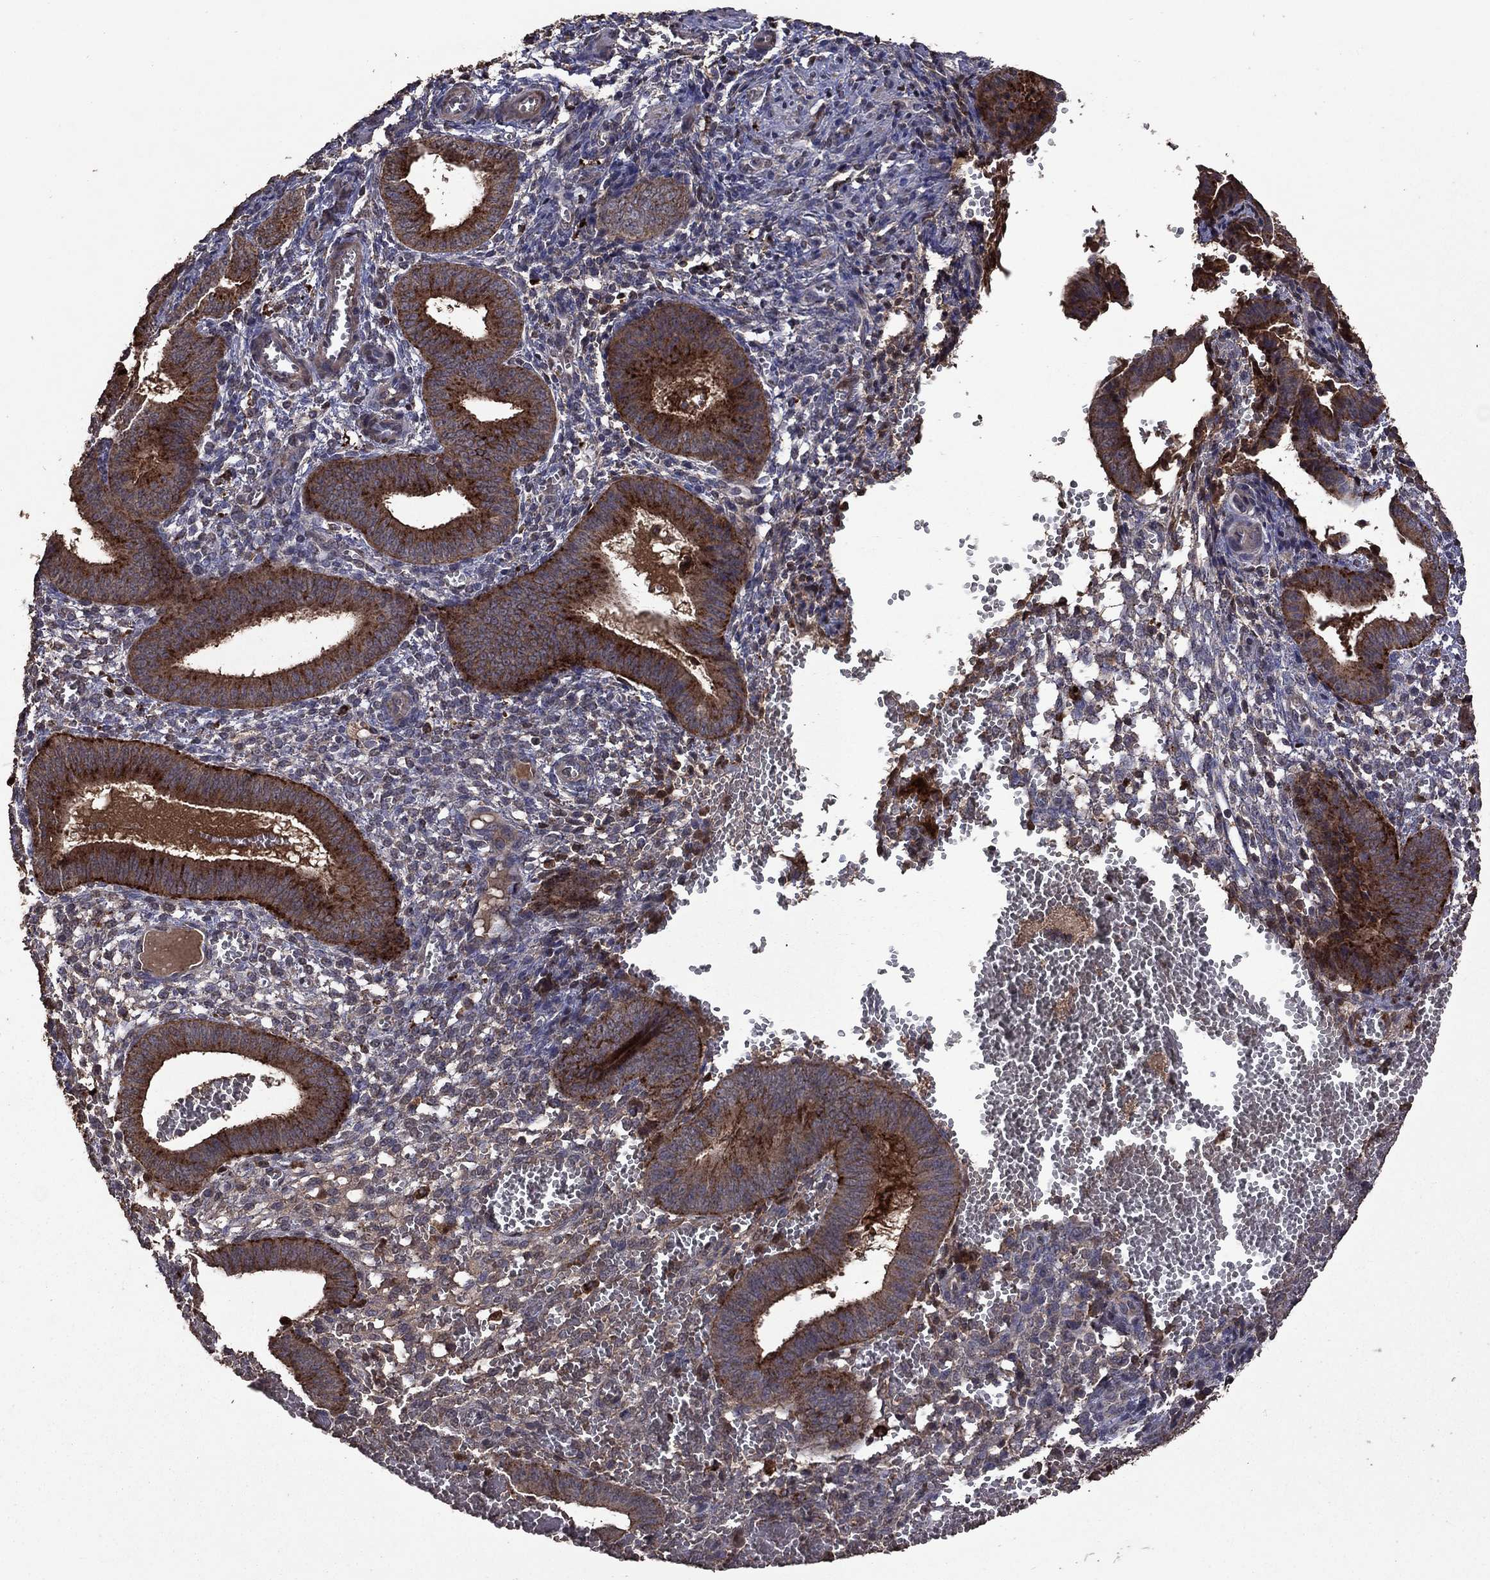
{"staining": {"intensity": "negative", "quantity": "none", "location": "none"}, "tissue": "endometrium", "cell_type": "Cells in endometrial stroma", "image_type": "normal", "snomed": [{"axis": "morphology", "description": "Normal tissue, NOS"}, {"axis": "topography", "description": "Endometrium"}], "caption": "There is no significant expression in cells in endometrial stroma of endometrium. Nuclei are stained in blue.", "gene": "SERPINA5", "patient": {"sex": "female", "age": 42}}